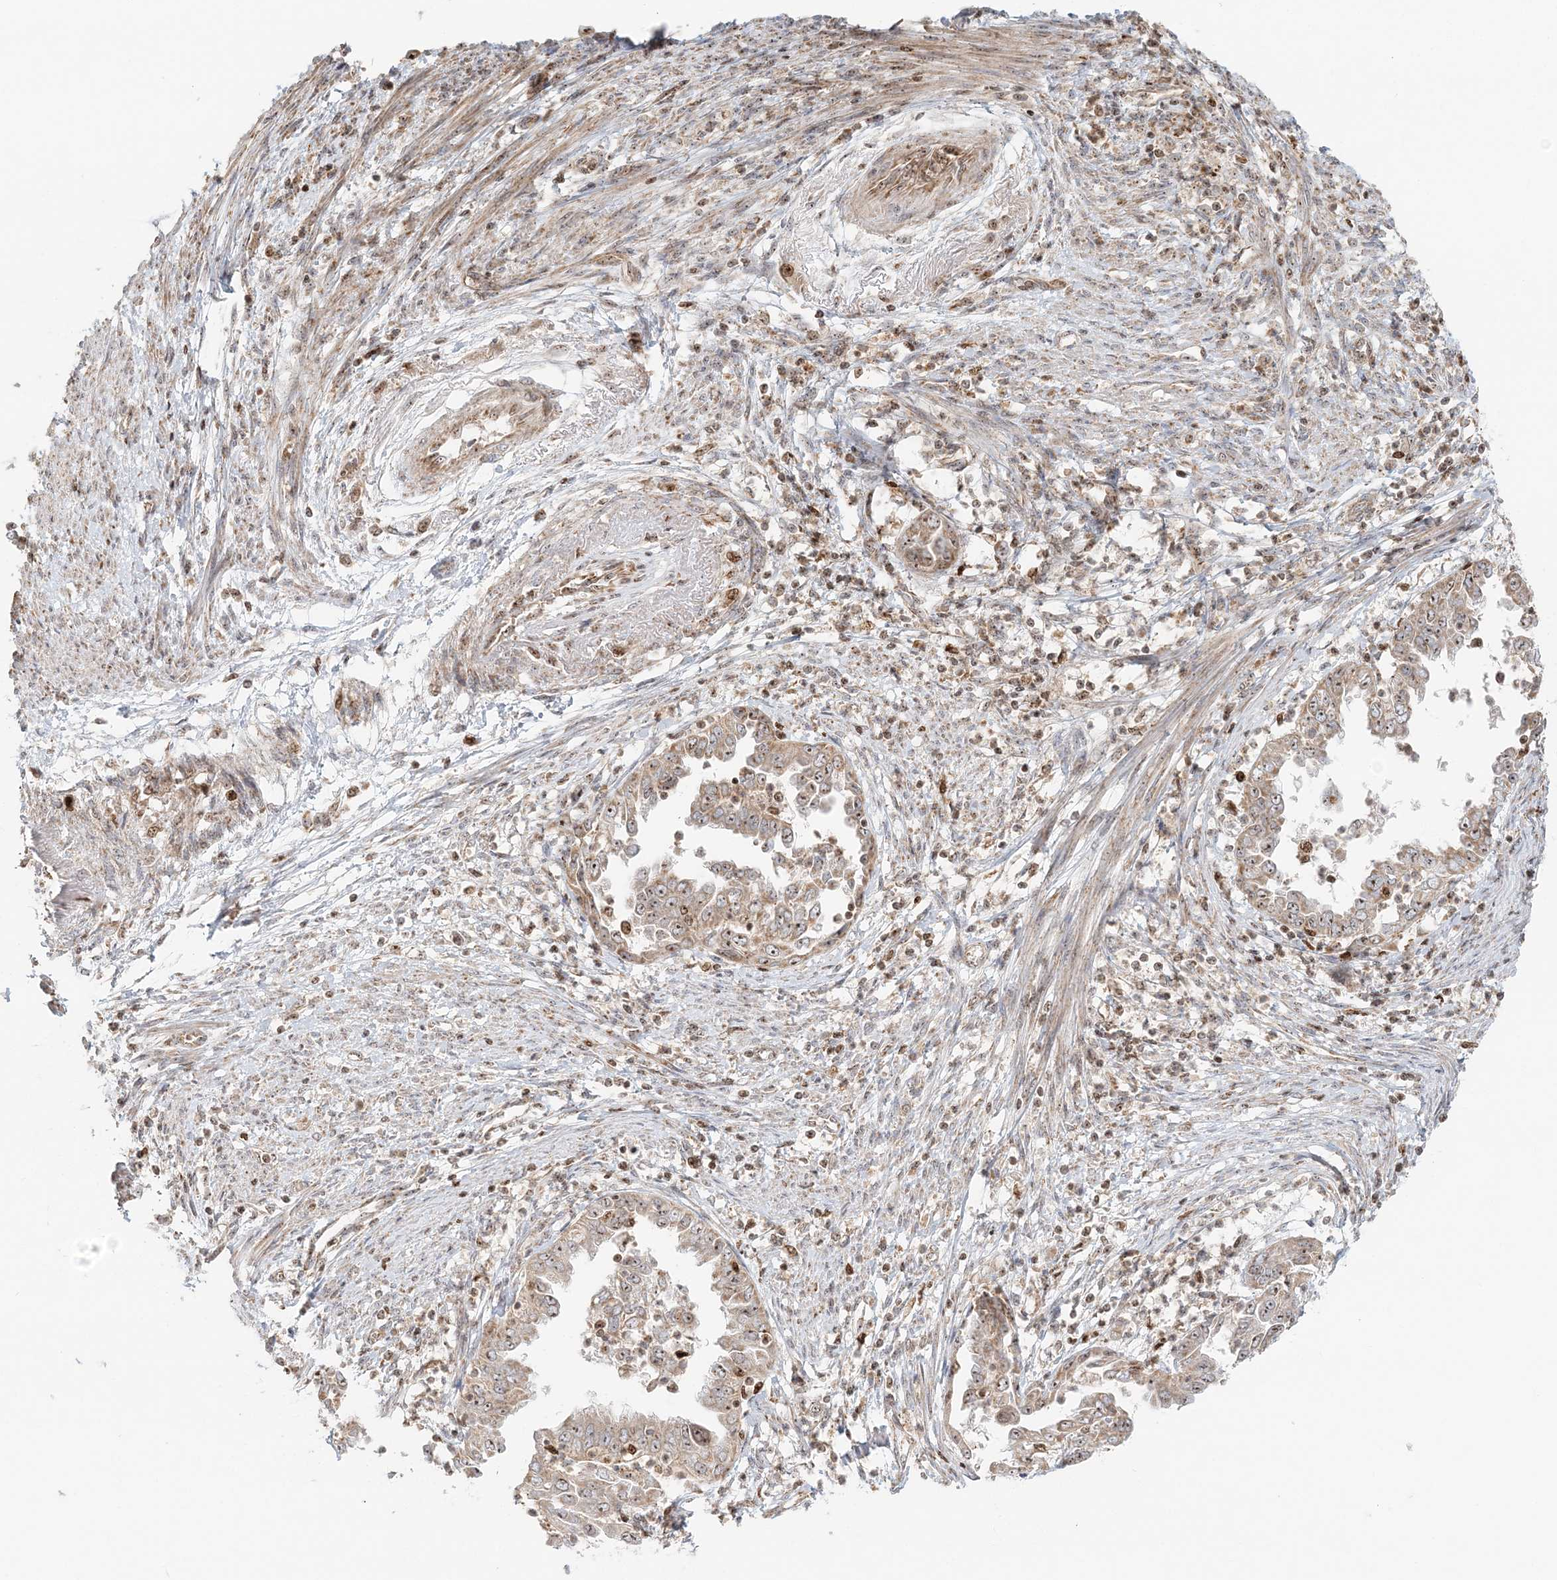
{"staining": {"intensity": "moderate", "quantity": ">75%", "location": "nuclear"}, "tissue": "endometrial cancer", "cell_type": "Tumor cells", "image_type": "cancer", "snomed": [{"axis": "morphology", "description": "Adenocarcinoma, NOS"}, {"axis": "topography", "description": "Endometrium"}], "caption": "Endometrial cancer (adenocarcinoma) stained with a protein marker displays moderate staining in tumor cells.", "gene": "UBE2F", "patient": {"sex": "female", "age": 85}}